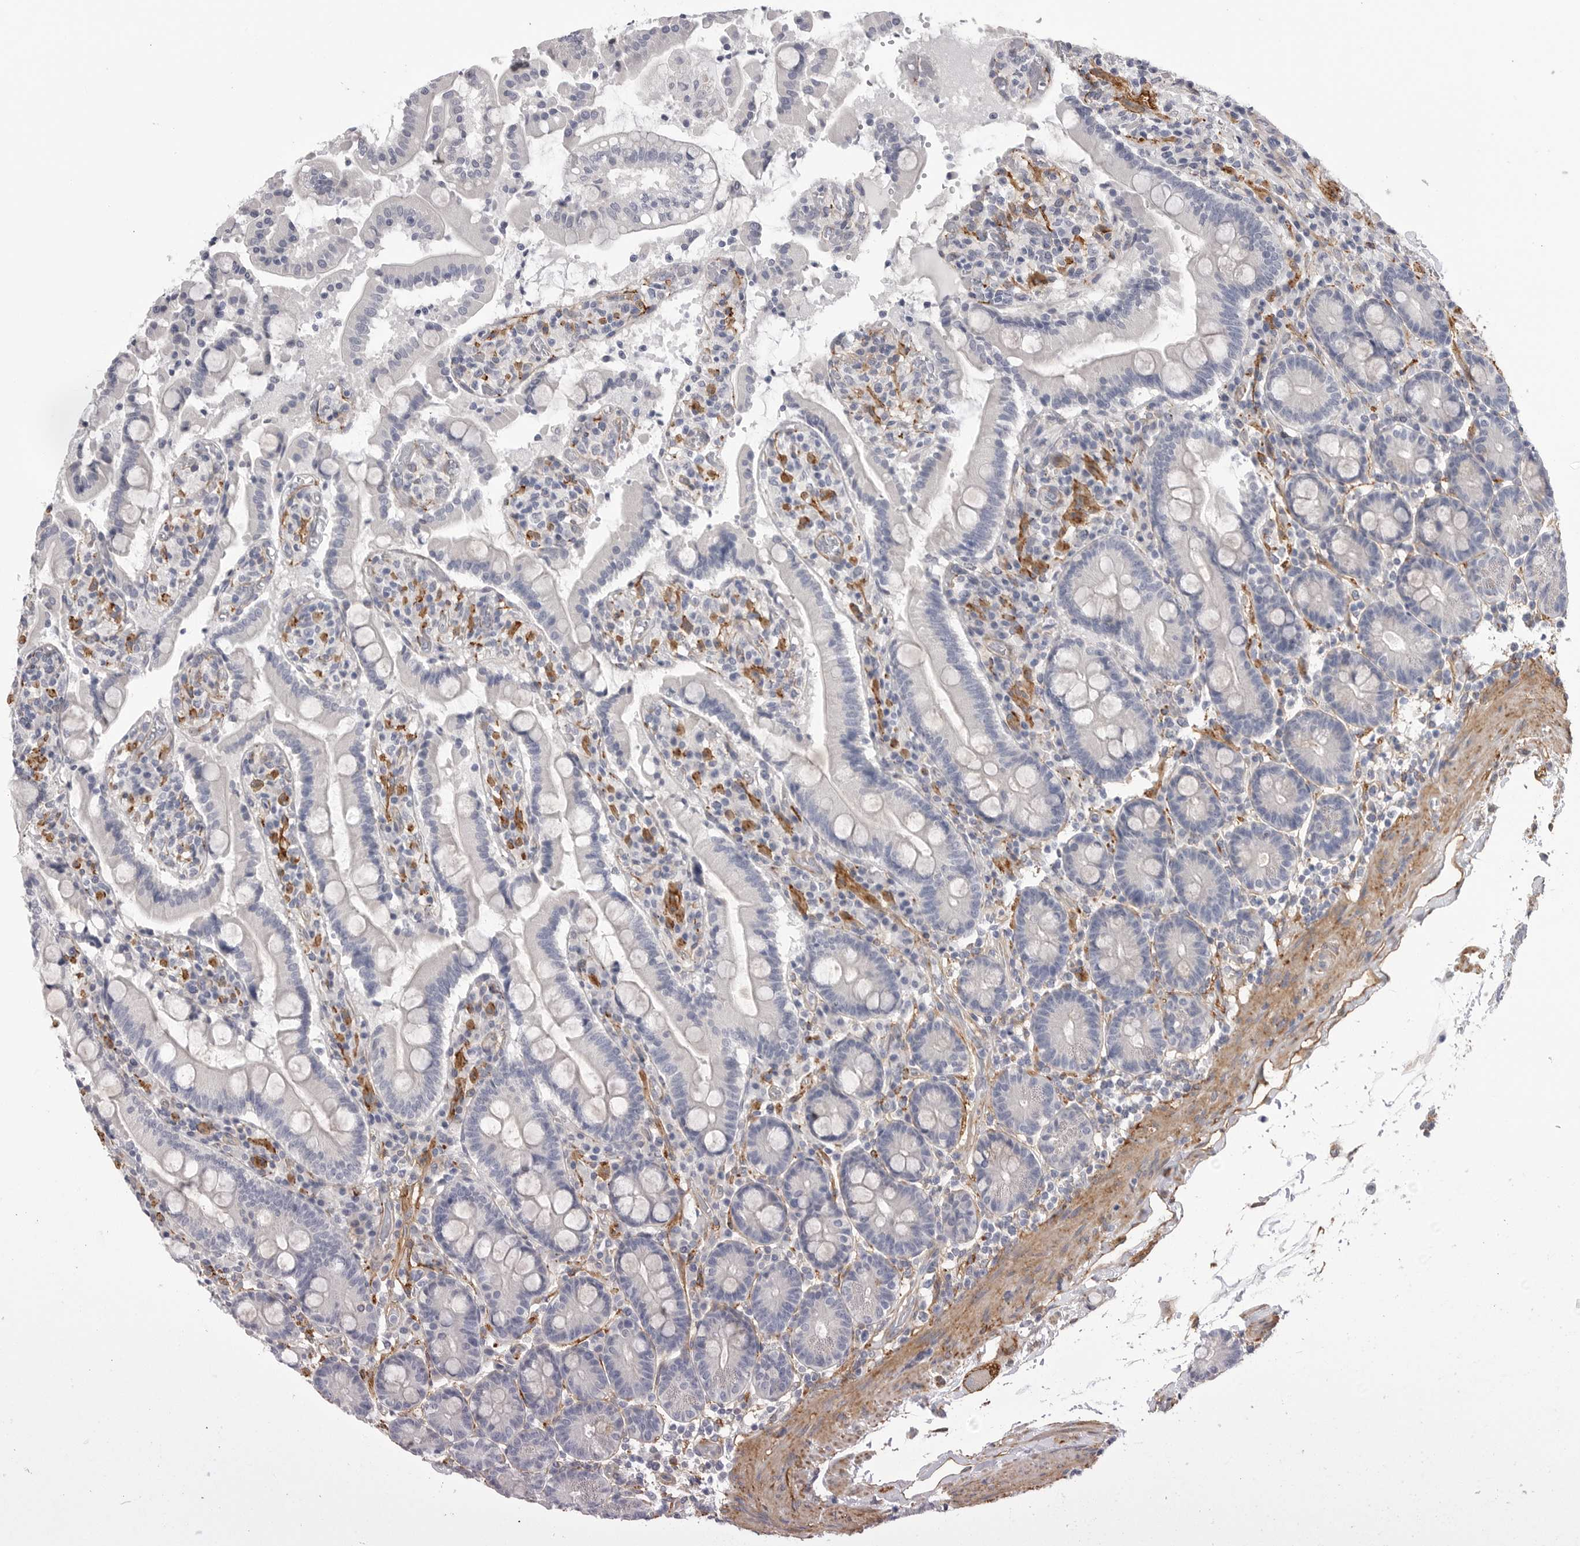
{"staining": {"intensity": "negative", "quantity": "none", "location": "none"}, "tissue": "duodenum", "cell_type": "Glandular cells", "image_type": "normal", "snomed": [{"axis": "morphology", "description": "Normal tissue, NOS"}, {"axis": "topography", "description": "Small intestine, NOS"}], "caption": "The photomicrograph demonstrates no significant staining in glandular cells of duodenum.", "gene": "AKAP12", "patient": {"sex": "female", "age": 71}}